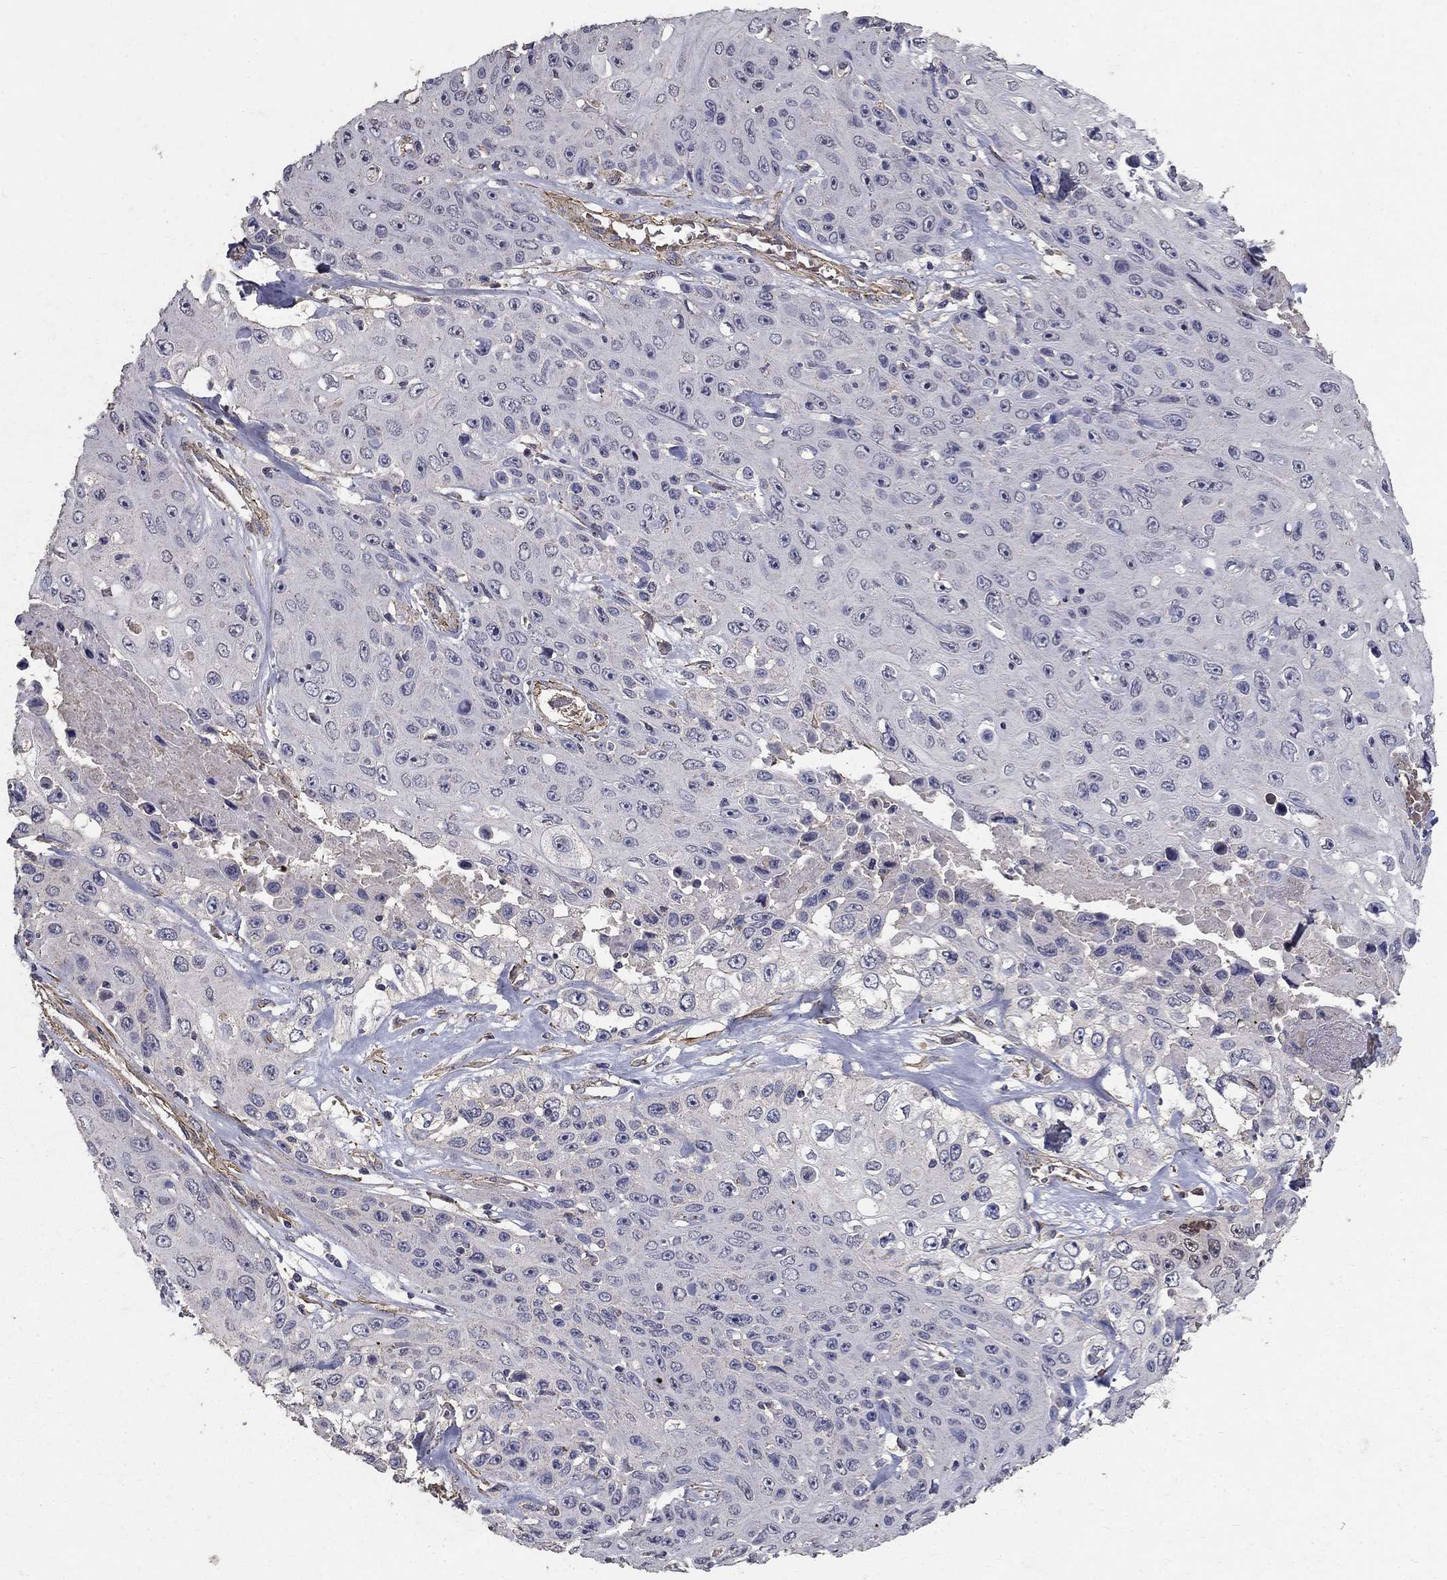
{"staining": {"intensity": "negative", "quantity": "none", "location": "none"}, "tissue": "skin cancer", "cell_type": "Tumor cells", "image_type": "cancer", "snomed": [{"axis": "morphology", "description": "Squamous cell carcinoma, NOS"}, {"axis": "topography", "description": "Skin"}], "caption": "Immunohistochemical staining of squamous cell carcinoma (skin) demonstrates no significant positivity in tumor cells. Brightfield microscopy of immunohistochemistry stained with DAB (brown) and hematoxylin (blue), captured at high magnification.", "gene": "MPP2", "patient": {"sex": "male", "age": 82}}